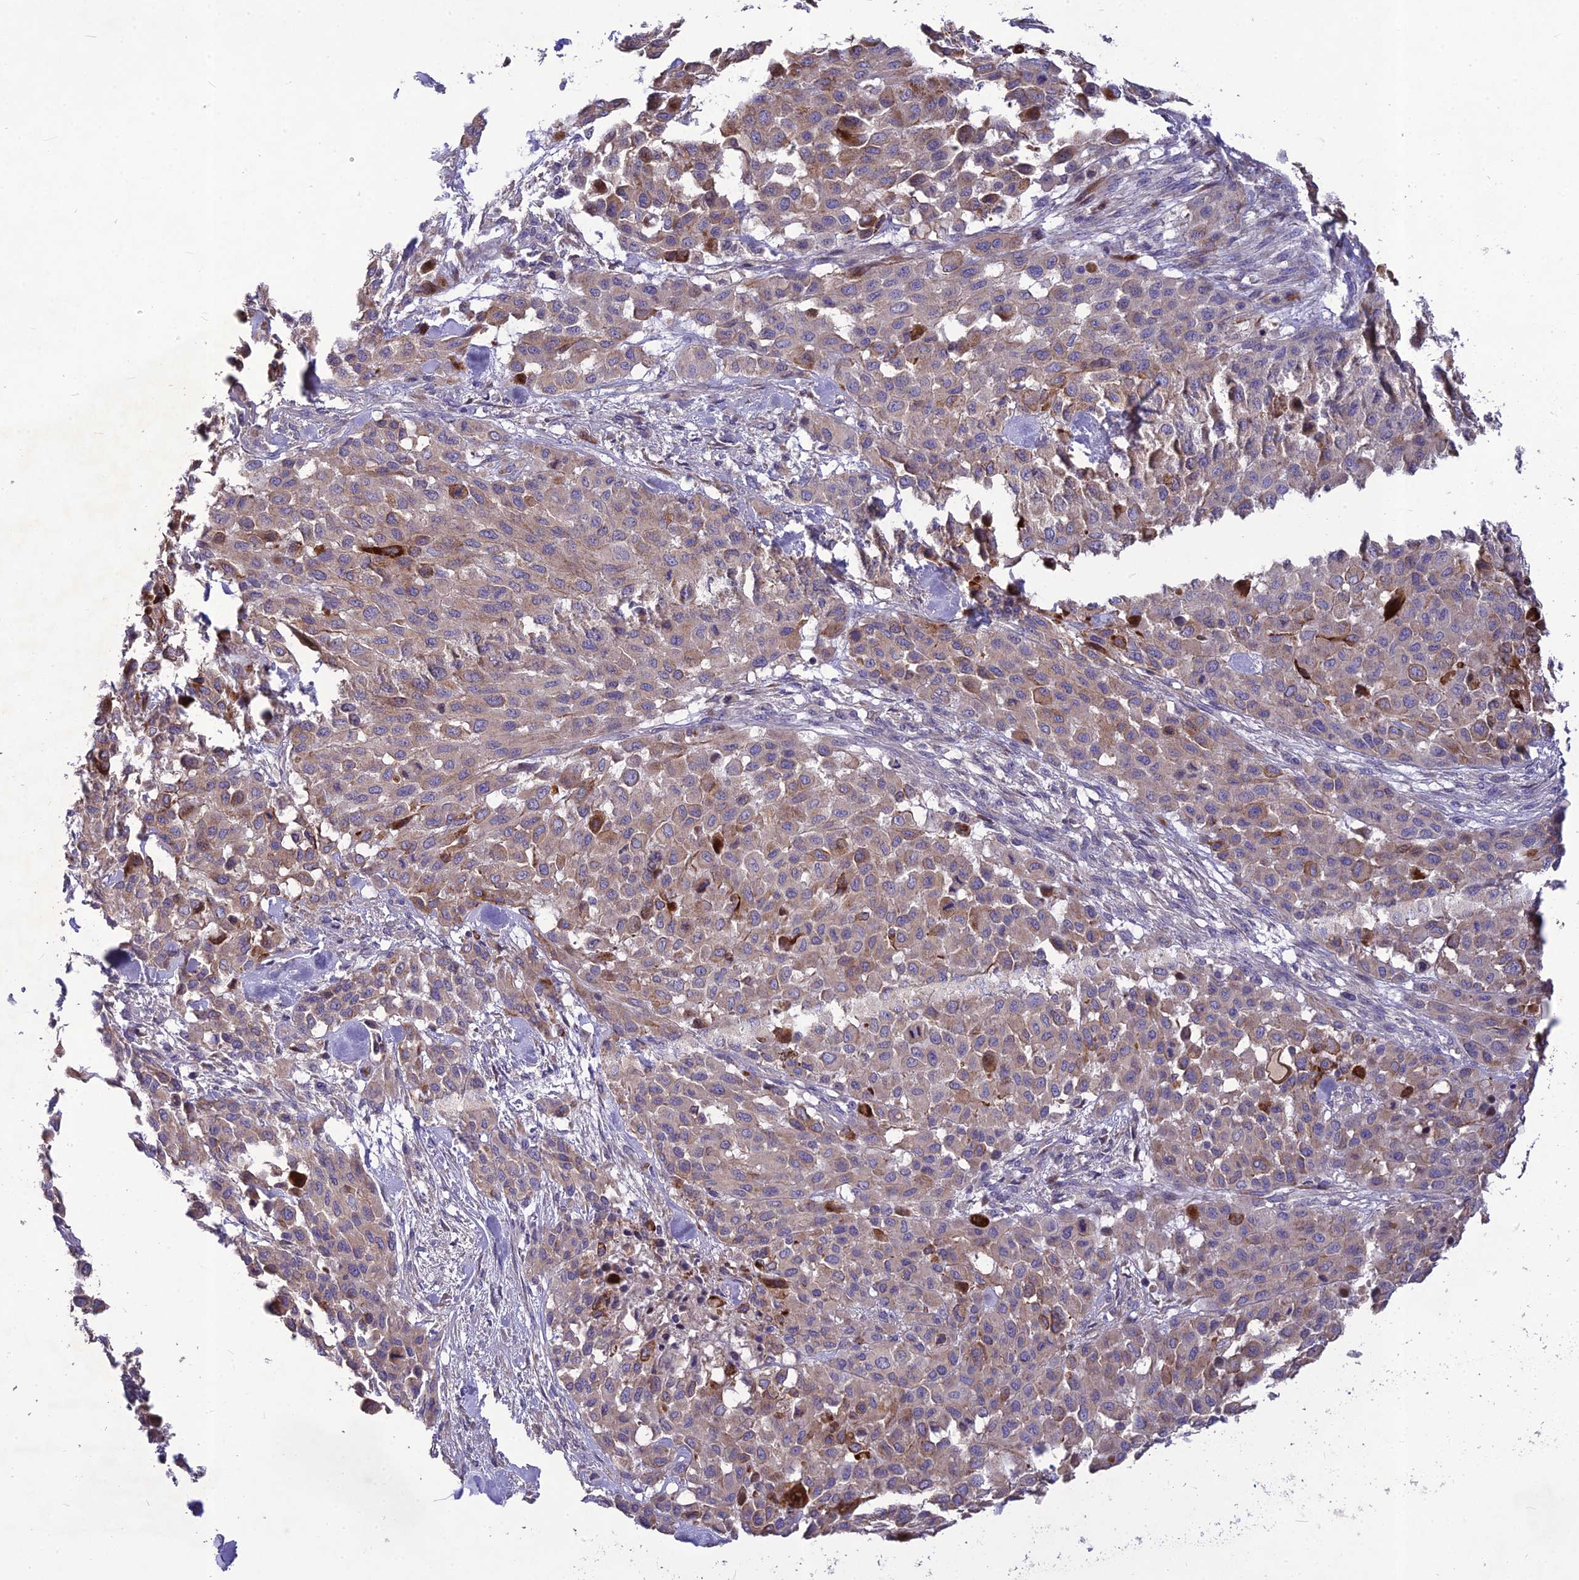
{"staining": {"intensity": "weak", "quantity": "25%-75%", "location": "cytoplasmic/membranous"}, "tissue": "melanoma", "cell_type": "Tumor cells", "image_type": "cancer", "snomed": [{"axis": "morphology", "description": "Malignant melanoma, Metastatic site"}, {"axis": "topography", "description": "Skin"}], "caption": "High-power microscopy captured an IHC micrograph of melanoma, revealing weak cytoplasmic/membranous positivity in approximately 25%-75% of tumor cells.", "gene": "CLUH", "patient": {"sex": "female", "age": 81}}